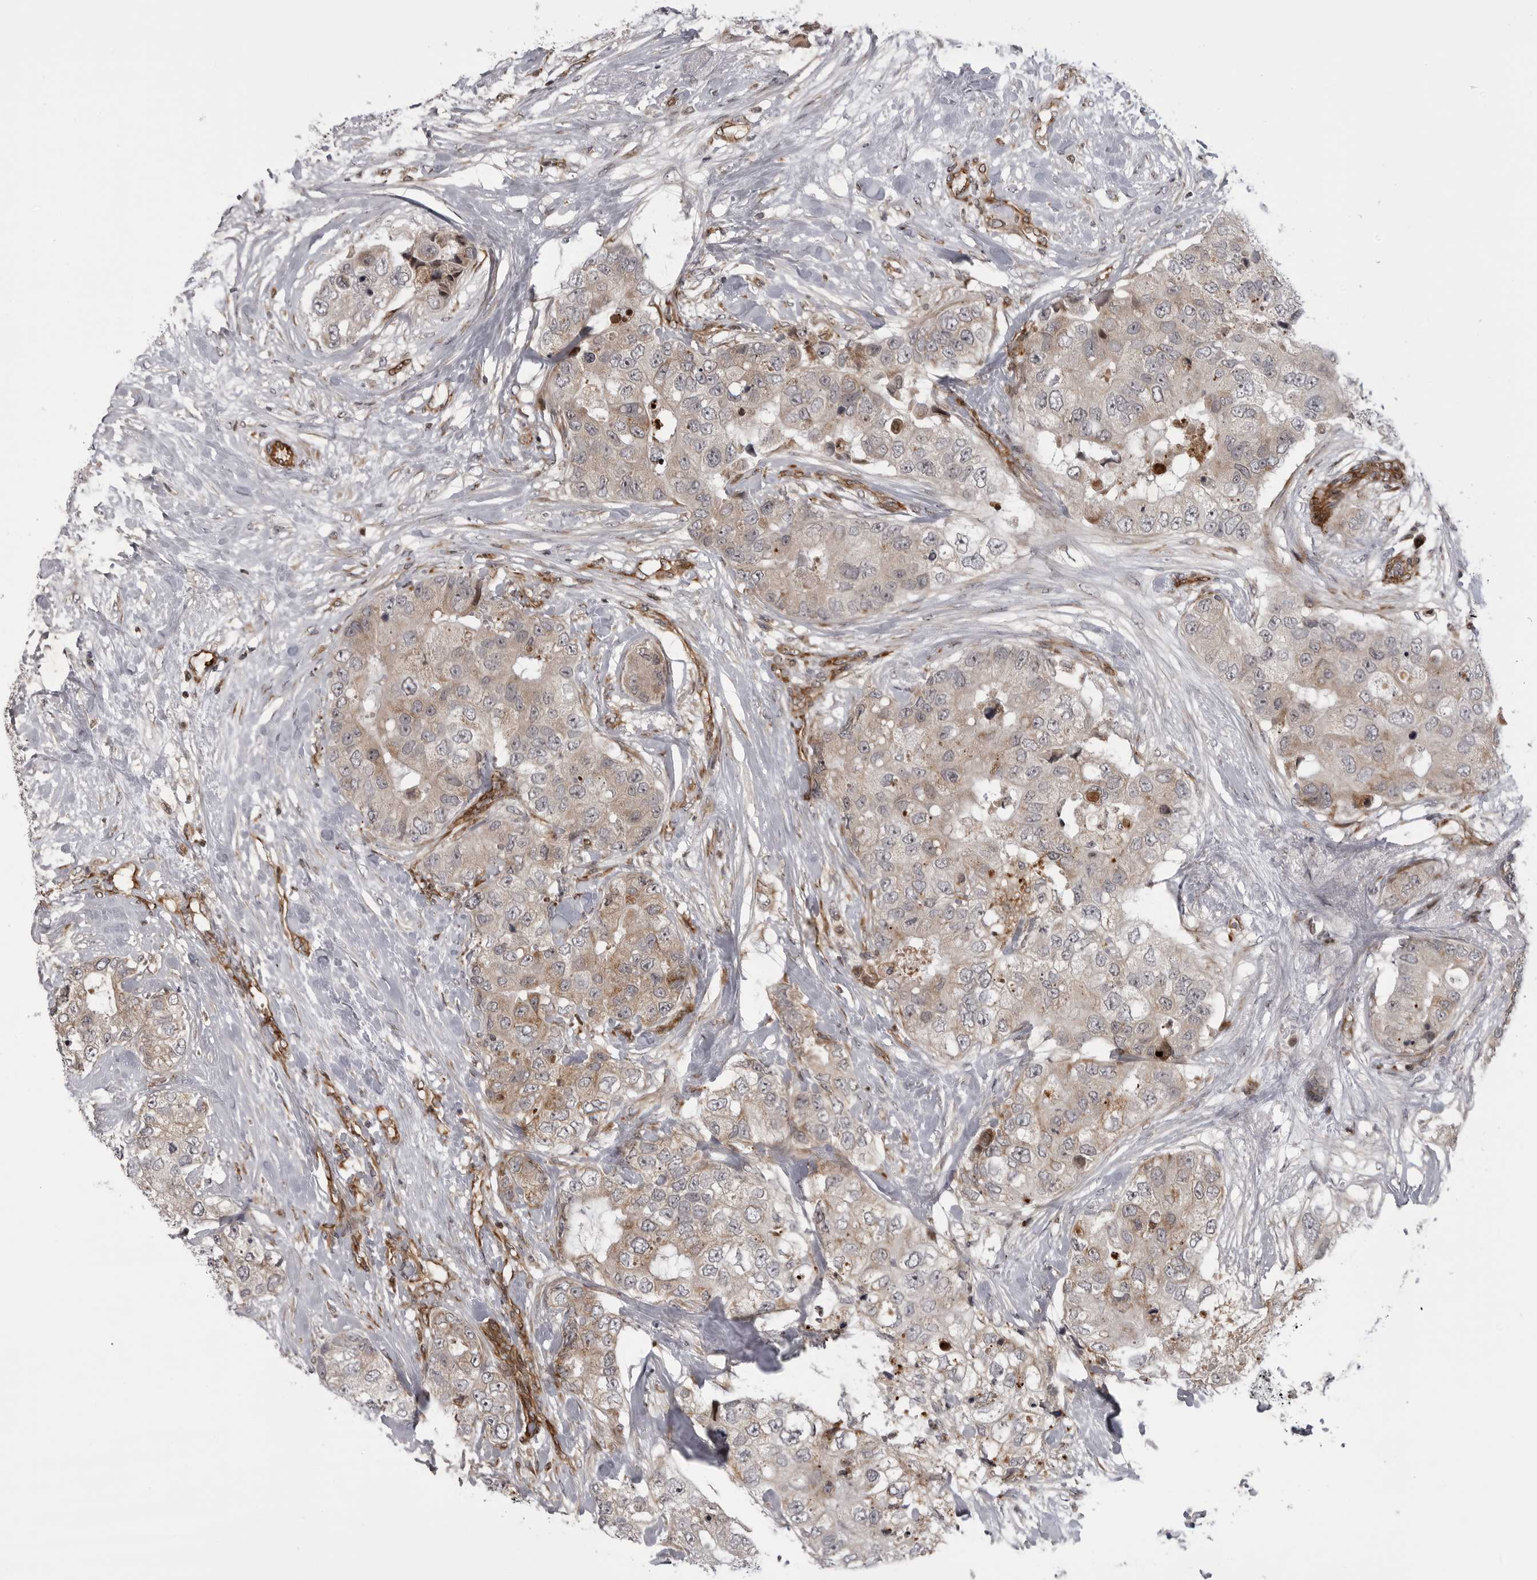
{"staining": {"intensity": "moderate", "quantity": "<25%", "location": "cytoplasmic/membranous"}, "tissue": "breast cancer", "cell_type": "Tumor cells", "image_type": "cancer", "snomed": [{"axis": "morphology", "description": "Duct carcinoma"}, {"axis": "topography", "description": "Breast"}], "caption": "Breast cancer stained with DAB (3,3'-diaminobenzidine) IHC shows low levels of moderate cytoplasmic/membranous positivity in about <25% of tumor cells.", "gene": "ABL1", "patient": {"sex": "female", "age": 62}}